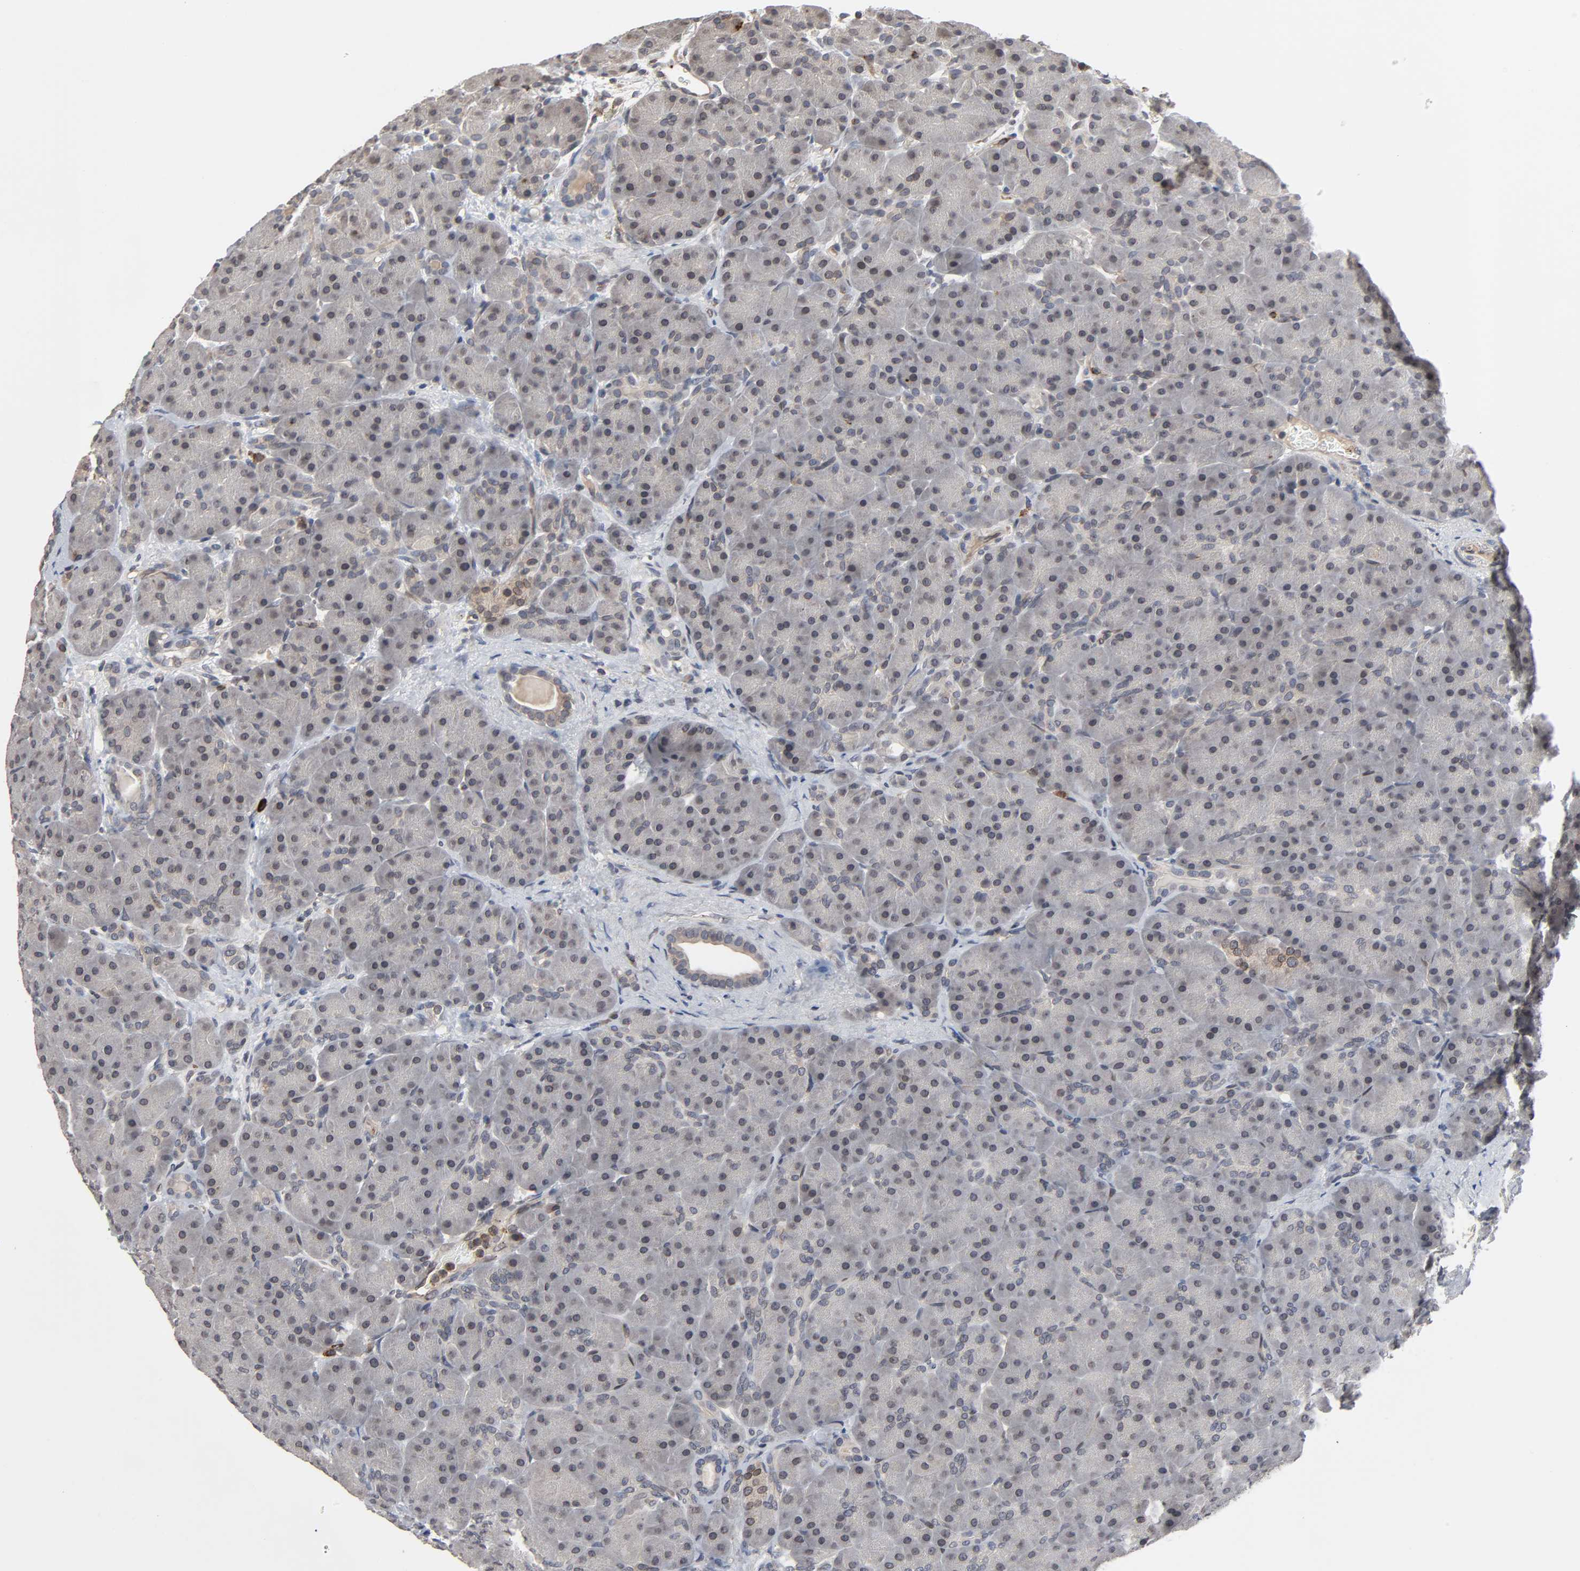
{"staining": {"intensity": "weak", "quantity": "<25%", "location": "cytoplasmic/membranous,nuclear"}, "tissue": "pancreas", "cell_type": "Exocrine glandular cells", "image_type": "normal", "snomed": [{"axis": "morphology", "description": "Normal tissue, NOS"}, {"axis": "topography", "description": "Pancreas"}], "caption": "The IHC micrograph has no significant expression in exocrine glandular cells of pancreas.", "gene": "CCDC175", "patient": {"sex": "male", "age": 66}}